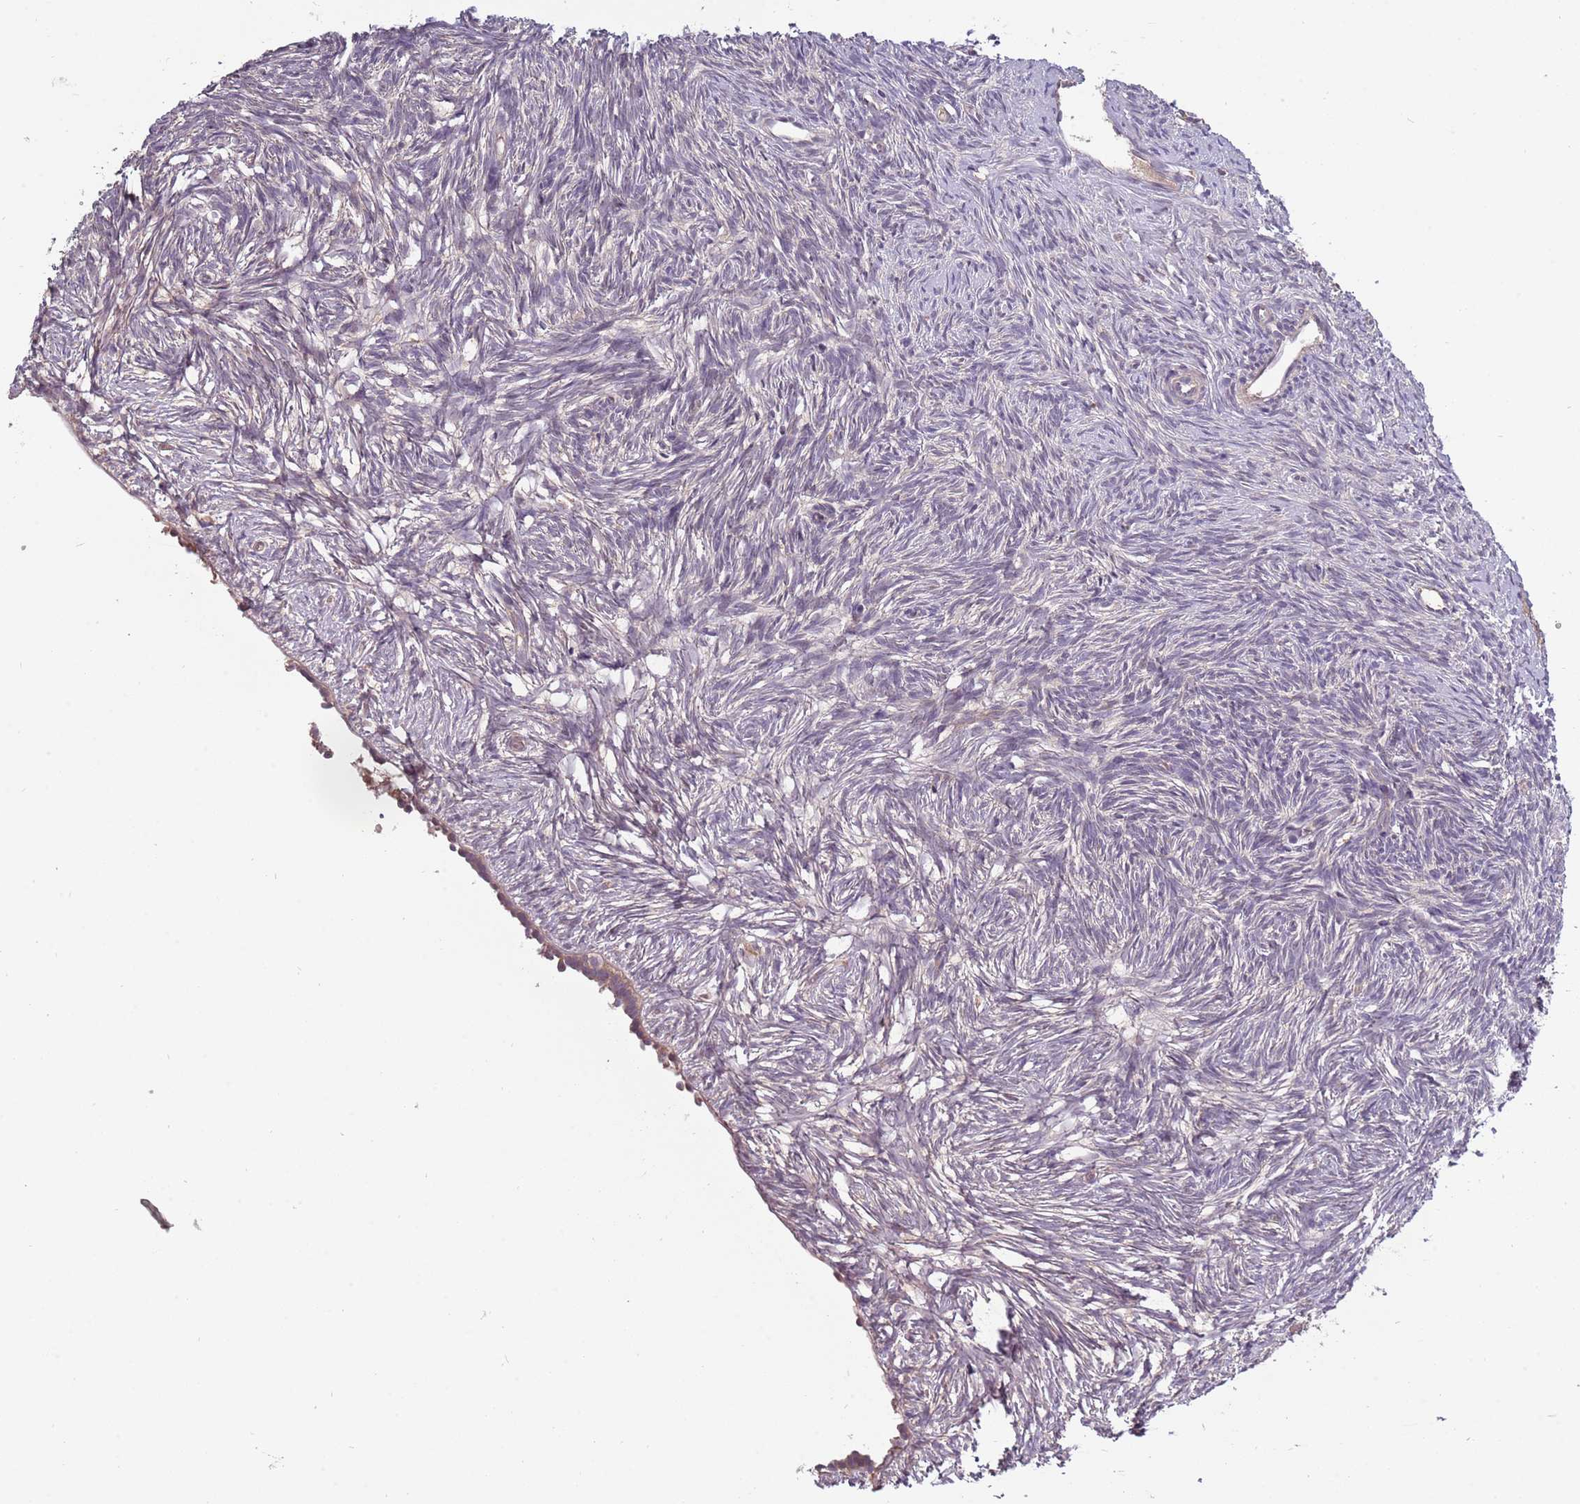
{"staining": {"intensity": "negative", "quantity": "none", "location": "none"}, "tissue": "ovary", "cell_type": "Ovarian stroma cells", "image_type": "normal", "snomed": [{"axis": "morphology", "description": "Normal tissue, NOS"}, {"axis": "topography", "description": "Ovary"}], "caption": "Immunohistochemistry (IHC) micrograph of normal ovary: human ovary stained with DAB (3,3'-diaminobenzidine) exhibits no significant protein staining in ovarian stroma cells.", "gene": "USP32", "patient": {"sex": "female", "age": 51}}